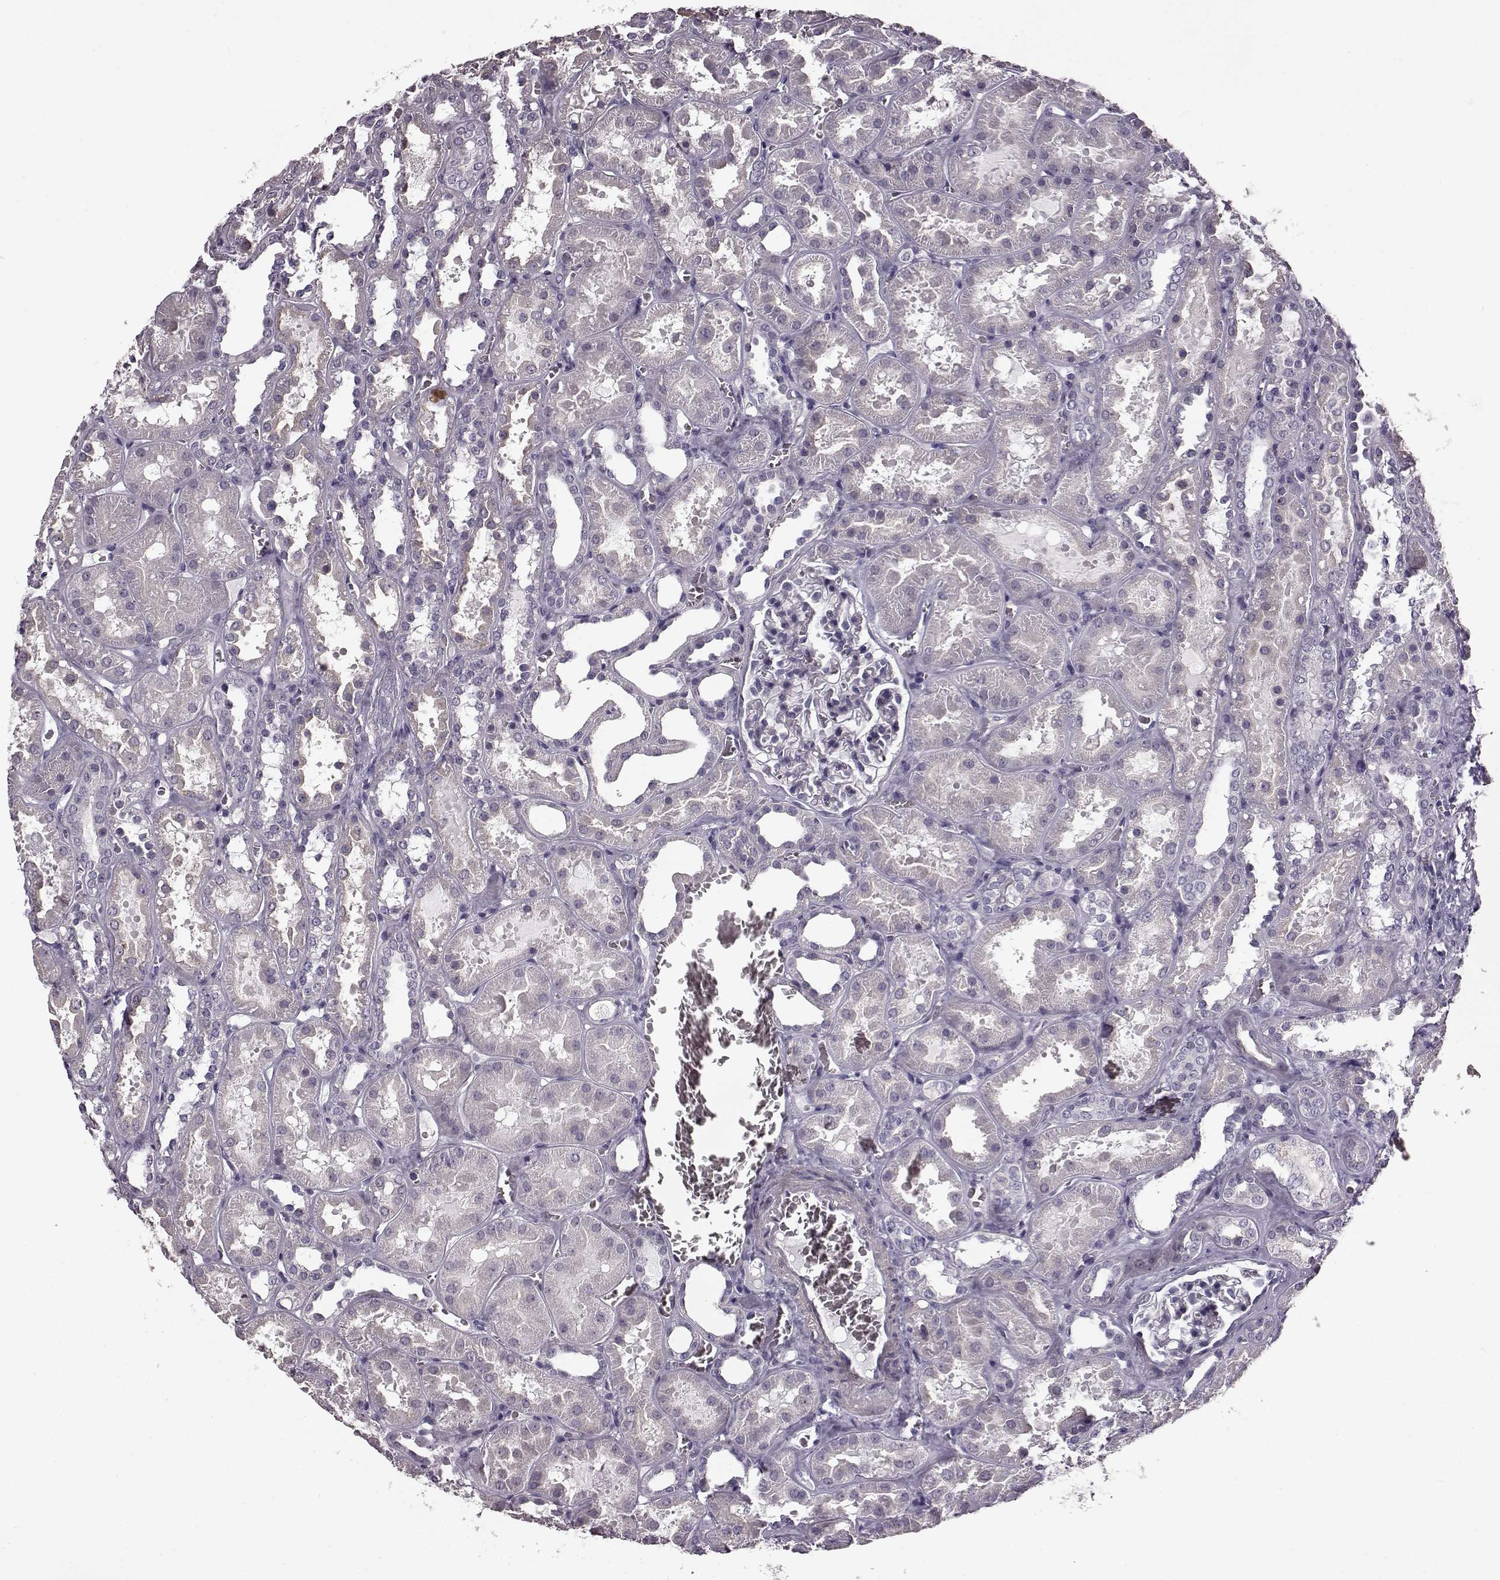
{"staining": {"intensity": "negative", "quantity": "none", "location": "none"}, "tissue": "kidney", "cell_type": "Cells in glomeruli", "image_type": "normal", "snomed": [{"axis": "morphology", "description": "Normal tissue, NOS"}, {"axis": "topography", "description": "Kidney"}], "caption": "Immunohistochemistry (IHC) image of unremarkable kidney stained for a protein (brown), which shows no staining in cells in glomeruli.", "gene": "SLCO3A1", "patient": {"sex": "female", "age": 41}}